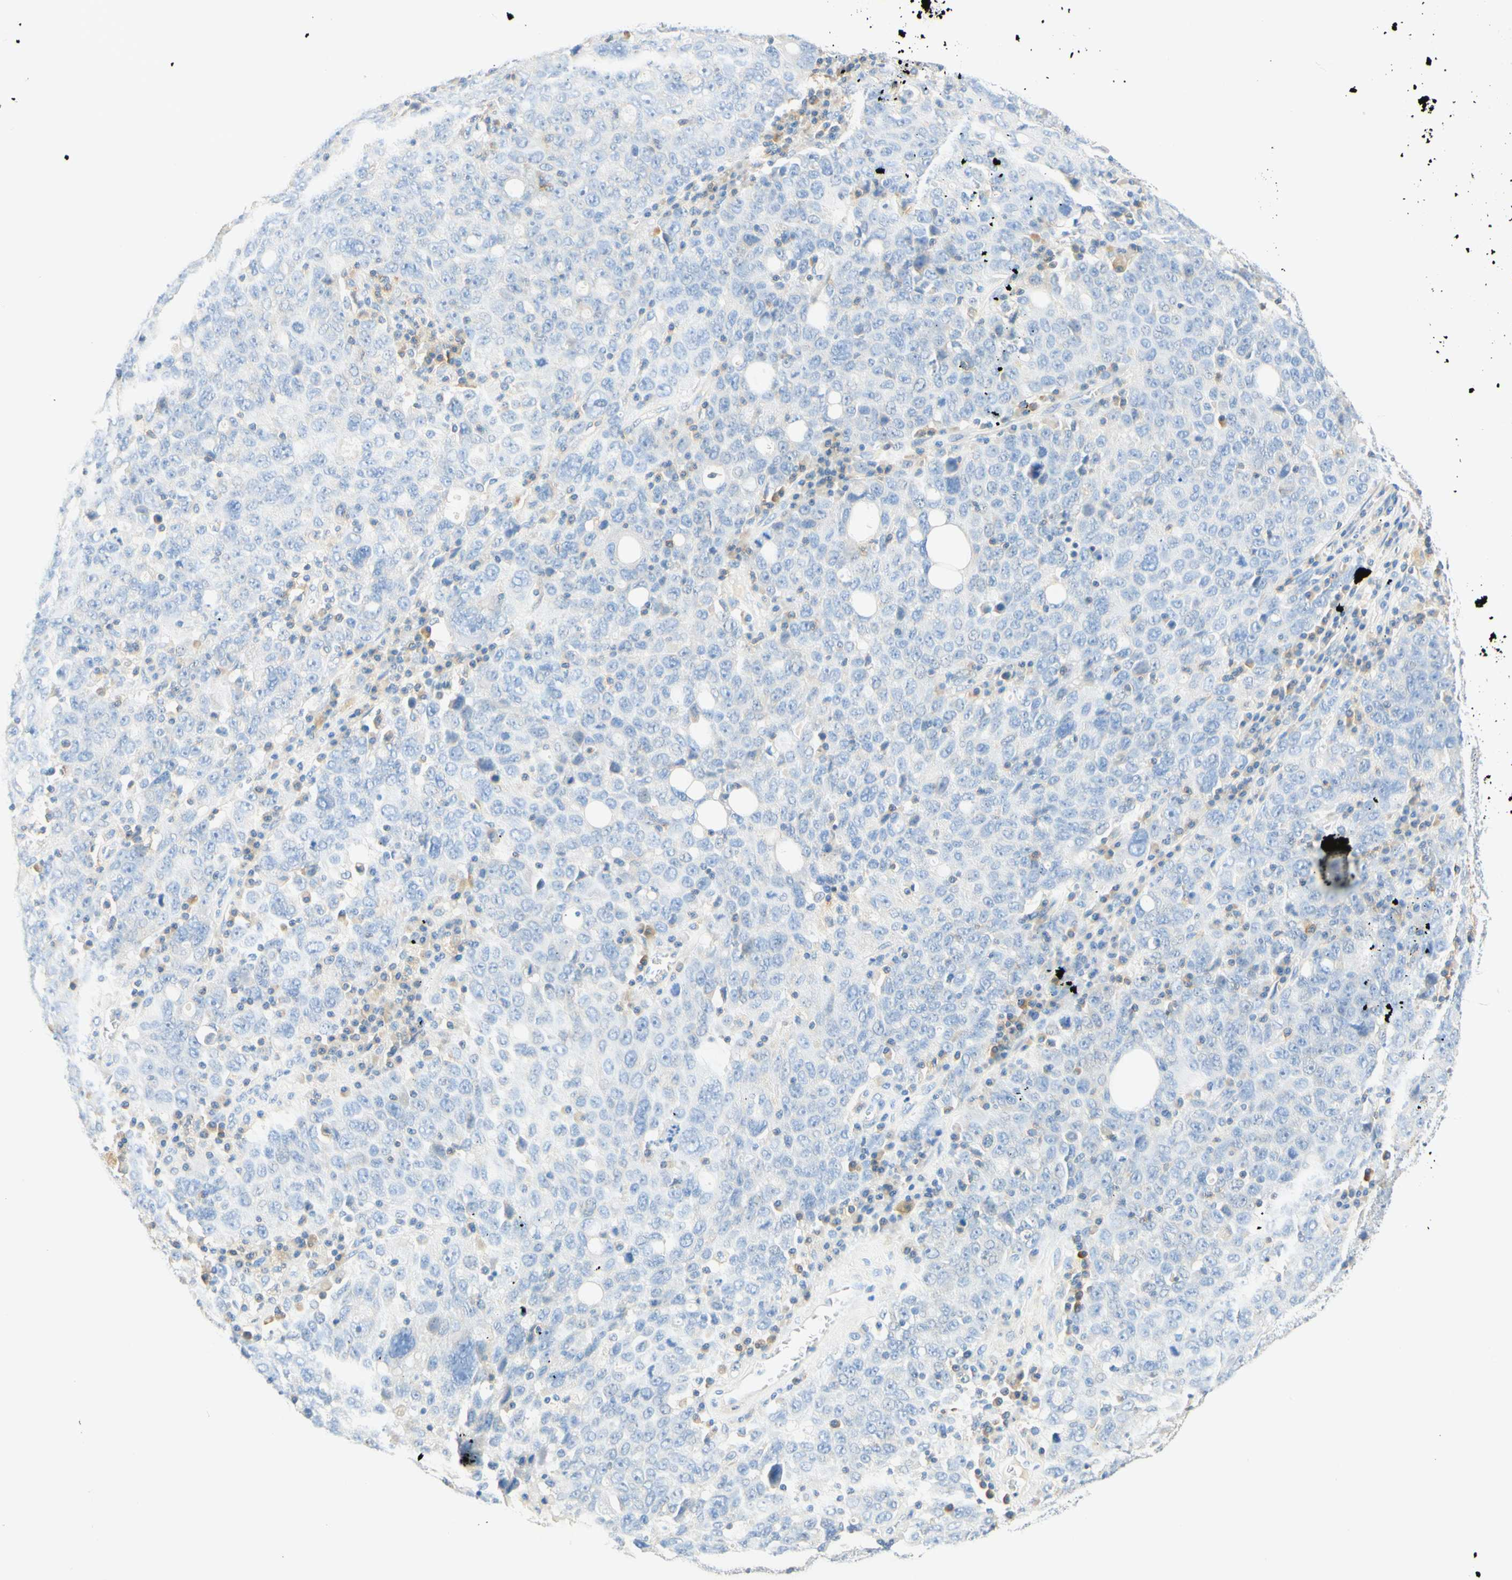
{"staining": {"intensity": "negative", "quantity": "none", "location": "none"}, "tissue": "ovarian cancer", "cell_type": "Tumor cells", "image_type": "cancer", "snomed": [{"axis": "morphology", "description": "Carcinoma, endometroid"}, {"axis": "topography", "description": "Ovary"}], "caption": "Tumor cells show no significant expression in ovarian cancer. The staining is performed using DAB brown chromogen with nuclei counter-stained in using hematoxylin.", "gene": "LAT", "patient": {"sex": "female", "age": 62}}